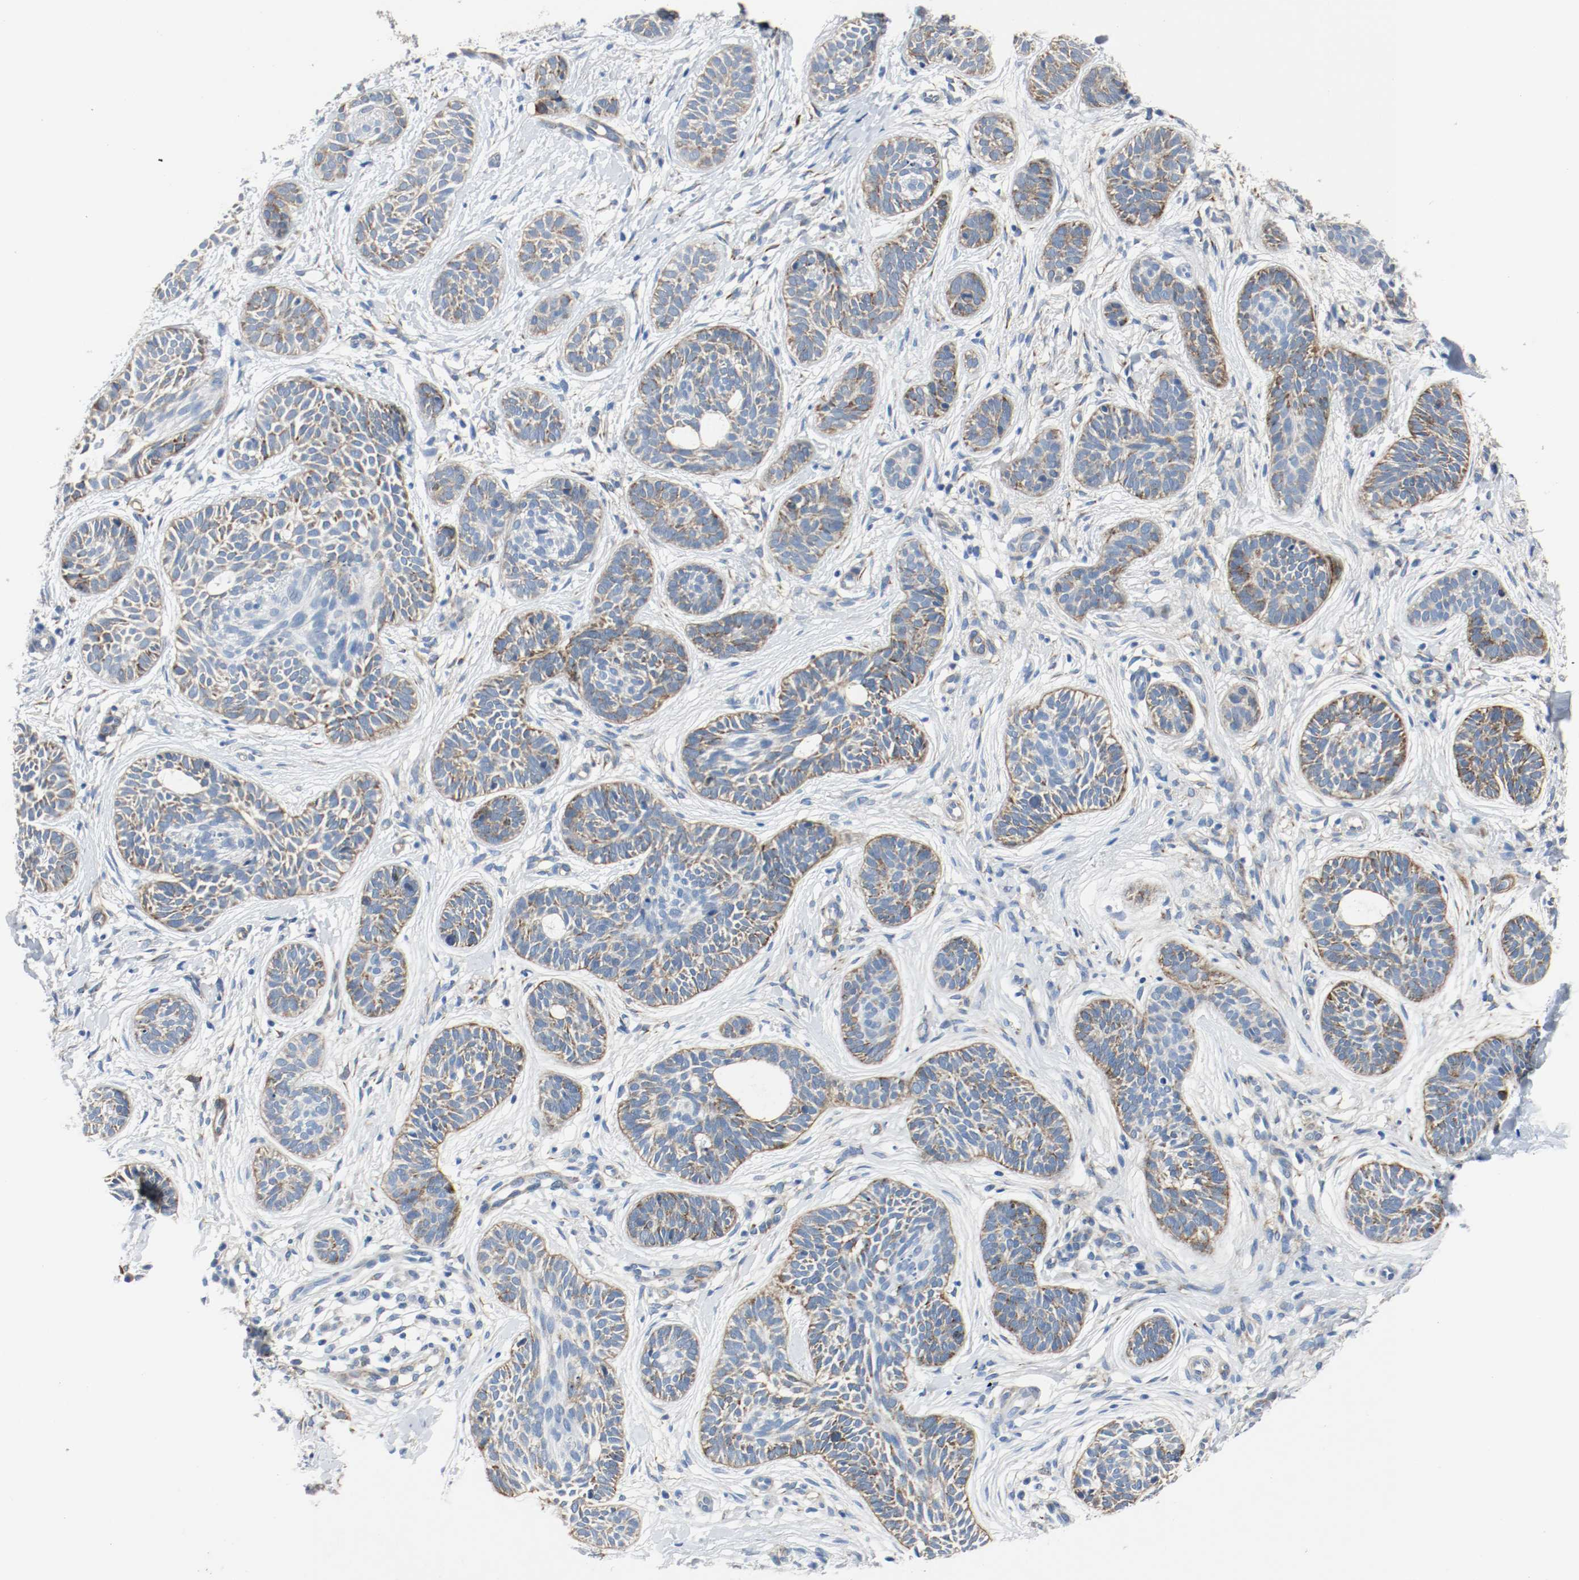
{"staining": {"intensity": "moderate", "quantity": "25%-75%", "location": "cytoplasmic/membranous"}, "tissue": "skin cancer", "cell_type": "Tumor cells", "image_type": "cancer", "snomed": [{"axis": "morphology", "description": "Normal tissue, NOS"}, {"axis": "morphology", "description": "Basal cell carcinoma"}, {"axis": "topography", "description": "Skin"}], "caption": "About 25%-75% of tumor cells in human skin cancer (basal cell carcinoma) reveal moderate cytoplasmic/membranous protein staining as visualized by brown immunohistochemical staining.", "gene": "LAMB1", "patient": {"sex": "male", "age": 63}}